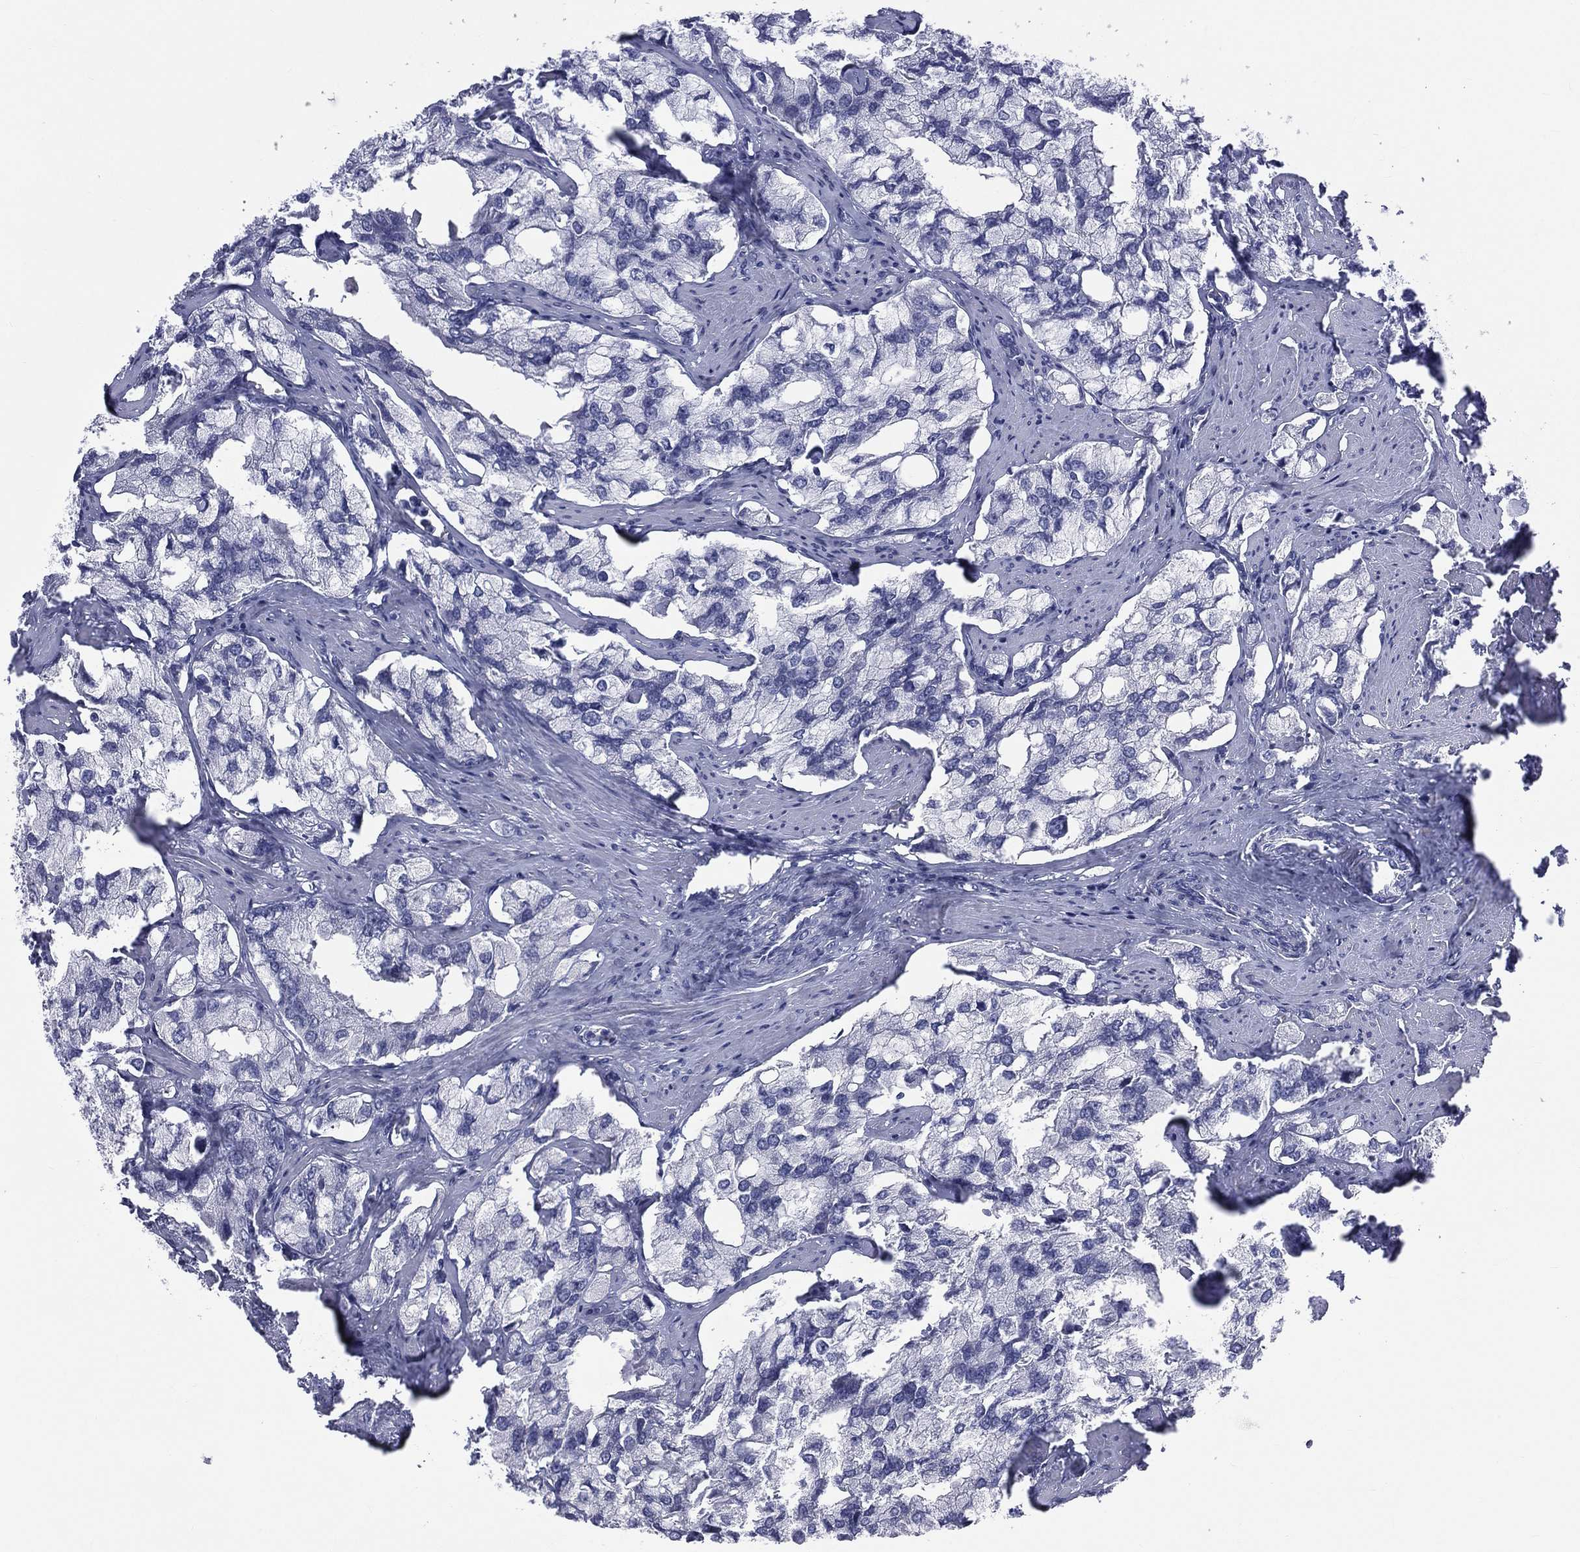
{"staining": {"intensity": "negative", "quantity": "none", "location": "none"}, "tissue": "prostate cancer", "cell_type": "Tumor cells", "image_type": "cancer", "snomed": [{"axis": "morphology", "description": "Adenocarcinoma, NOS"}, {"axis": "topography", "description": "Prostate and seminal vesicle, NOS"}, {"axis": "topography", "description": "Prostate"}], "caption": "The photomicrograph exhibits no staining of tumor cells in prostate adenocarcinoma.", "gene": "MLN", "patient": {"sex": "male", "age": 64}}